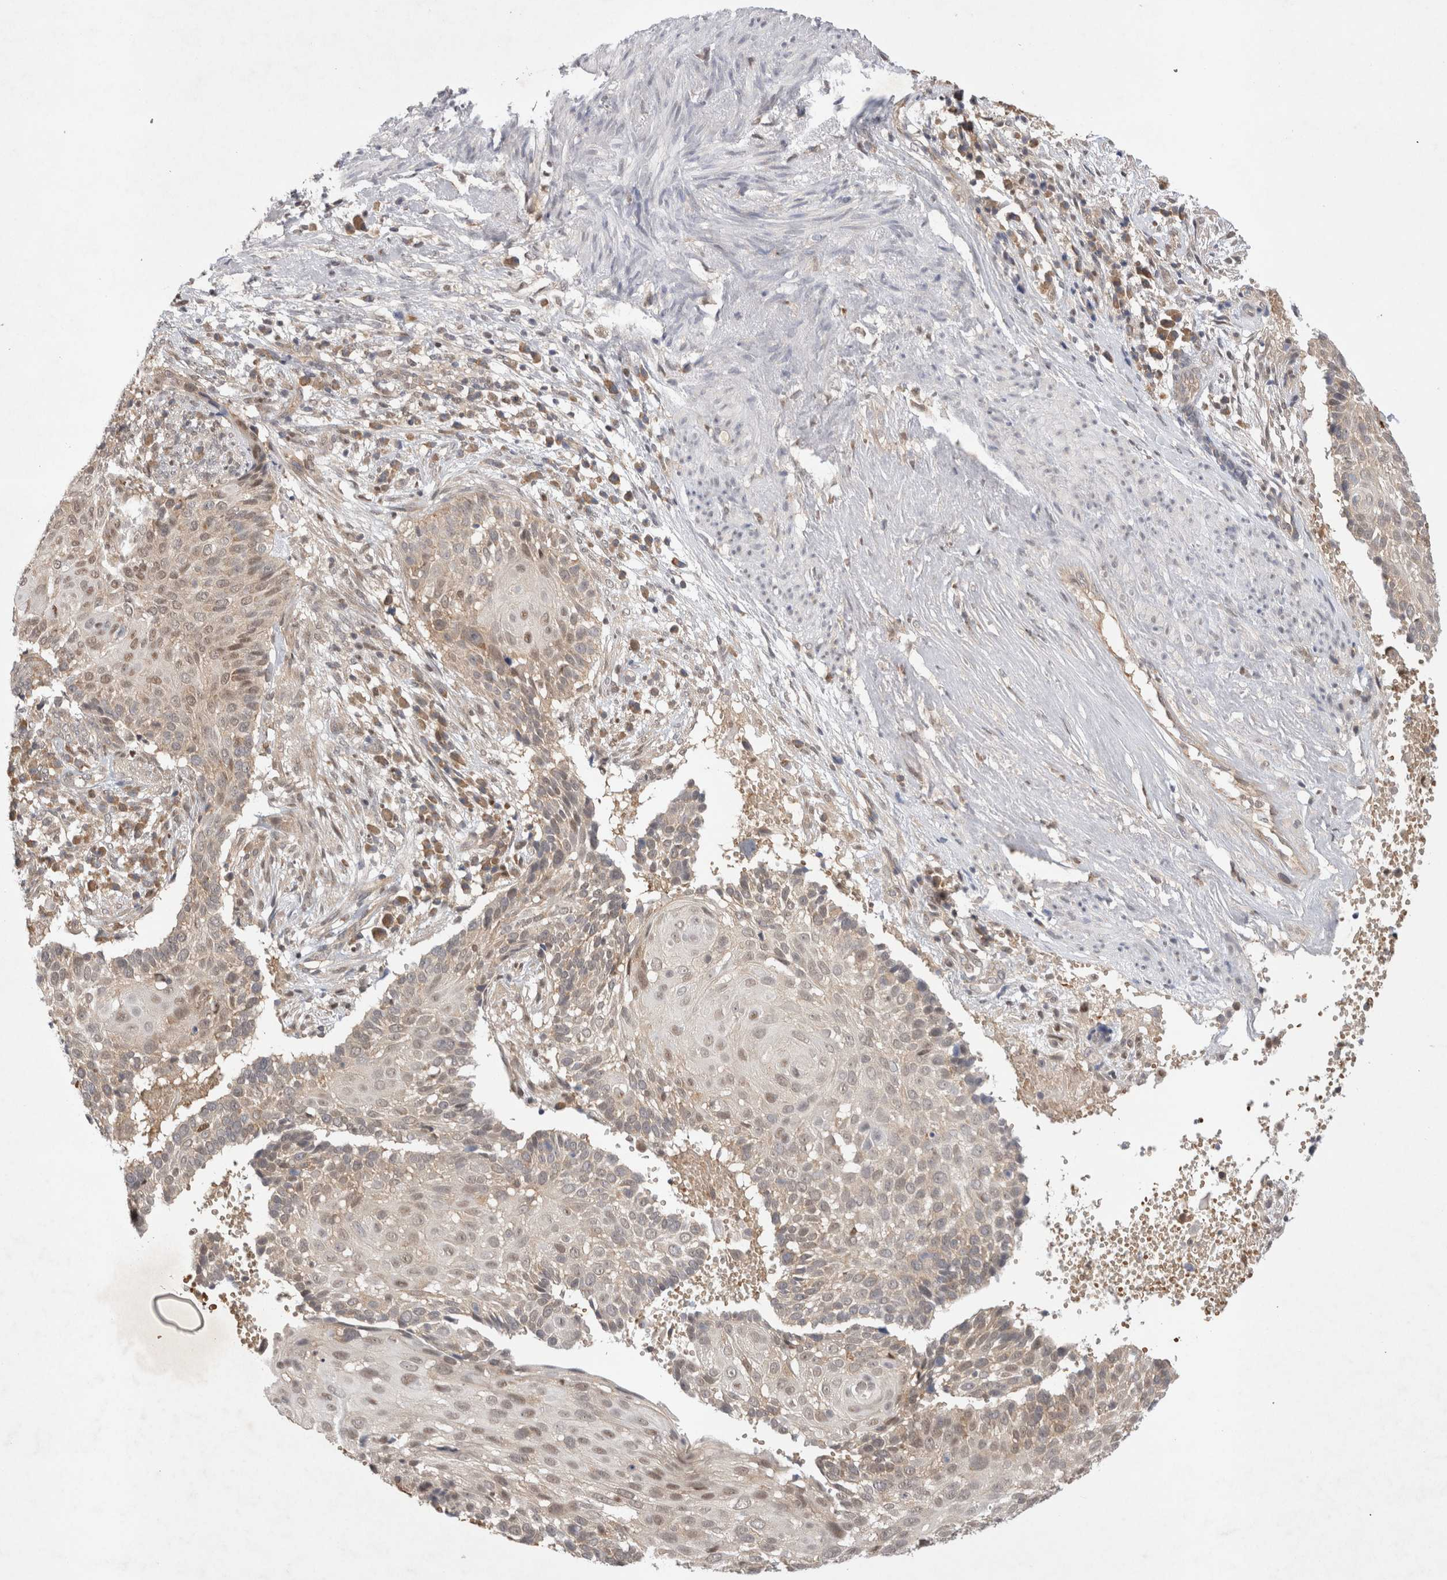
{"staining": {"intensity": "weak", "quantity": "25%-75%", "location": "nuclear"}, "tissue": "cervical cancer", "cell_type": "Tumor cells", "image_type": "cancer", "snomed": [{"axis": "morphology", "description": "Squamous cell carcinoma, NOS"}, {"axis": "topography", "description": "Cervix"}], "caption": "This micrograph displays immunohistochemistry staining of human cervical squamous cell carcinoma, with low weak nuclear staining in about 25%-75% of tumor cells.", "gene": "EIF3E", "patient": {"sex": "female", "age": 74}}